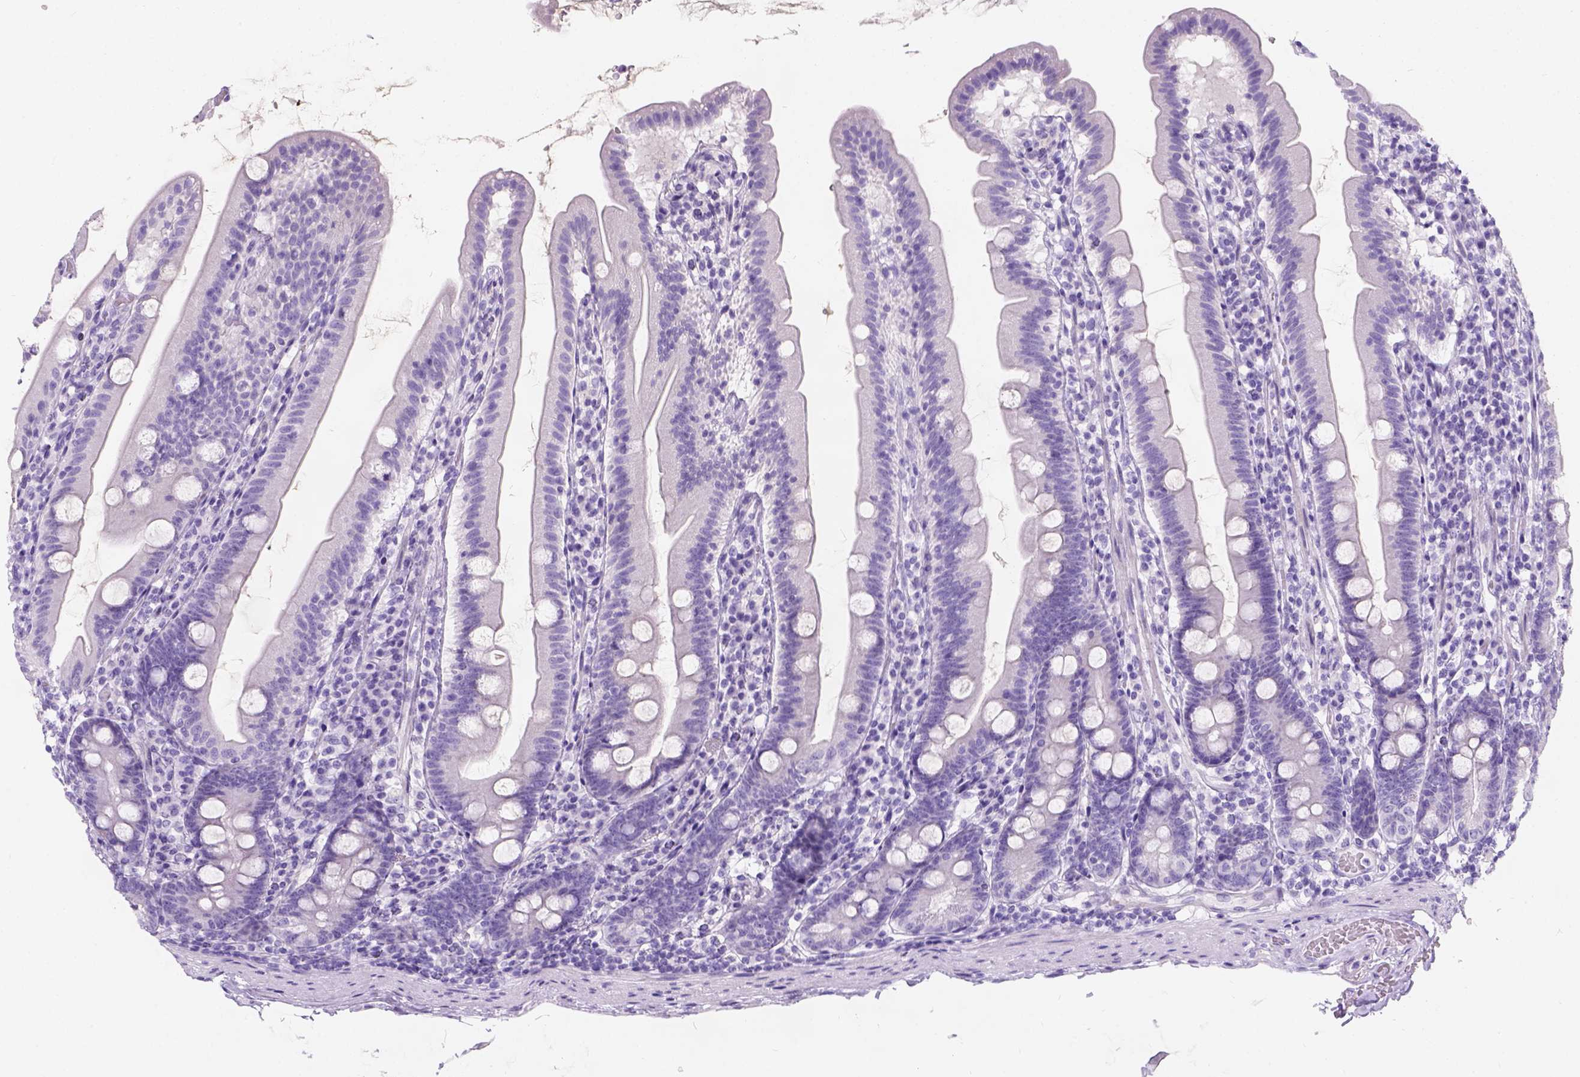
{"staining": {"intensity": "negative", "quantity": "none", "location": "none"}, "tissue": "duodenum", "cell_type": "Glandular cells", "image_type": "normal", "snomed": [{"axis": "morphology", "description": "Normal tissue, NOS"}, {"axis": "topography", "description": "Duodenum"}], "caption": "Duodenum stained for a protein using IHC shows no staining glandular cells.", "gene": "C7orf57", "patient": {"sex": "female", "age": 67}}